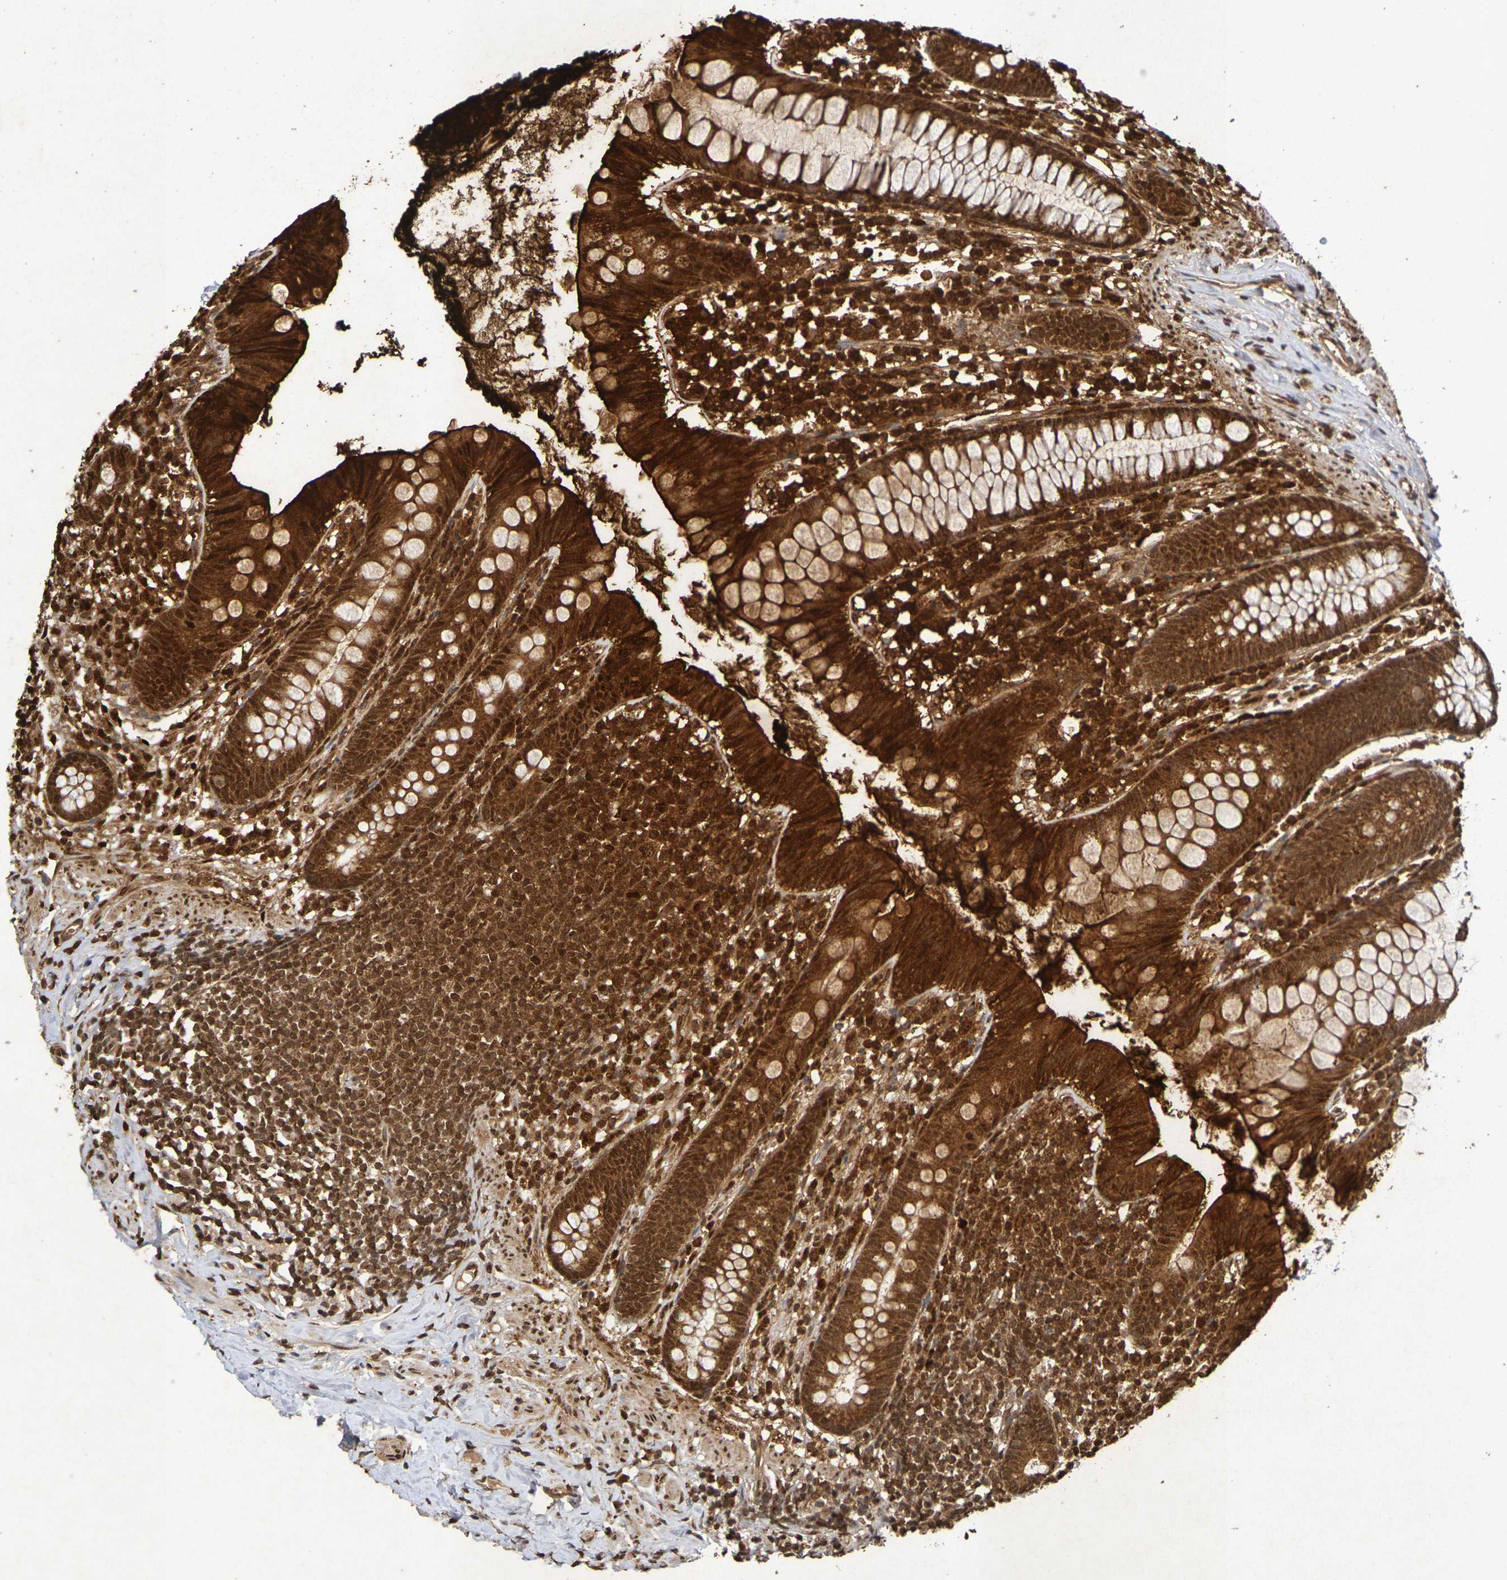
{"staining": {"intensity": "strong", "quantity": ">75%", "location": "cytoplasmic/membranous,nuclear"}, "tissue": "appendix", "cell_type": "Glandular cells", "image_type": "normal", "snomed": [{"axis": "morphology", "description": "Normal tissue, NOS"}, {"axis": "topography", "description": "Appendix"}], "caption": "A photomicrograph showing strong cytoplasmic/membranous,nuclear expression in approximately >75% of glandular cells in benign appendix, as visualized by brown immunohistochemical staining.", "gene": "GUCY1A2", "patient": {"sex": "male", "age": 52}}